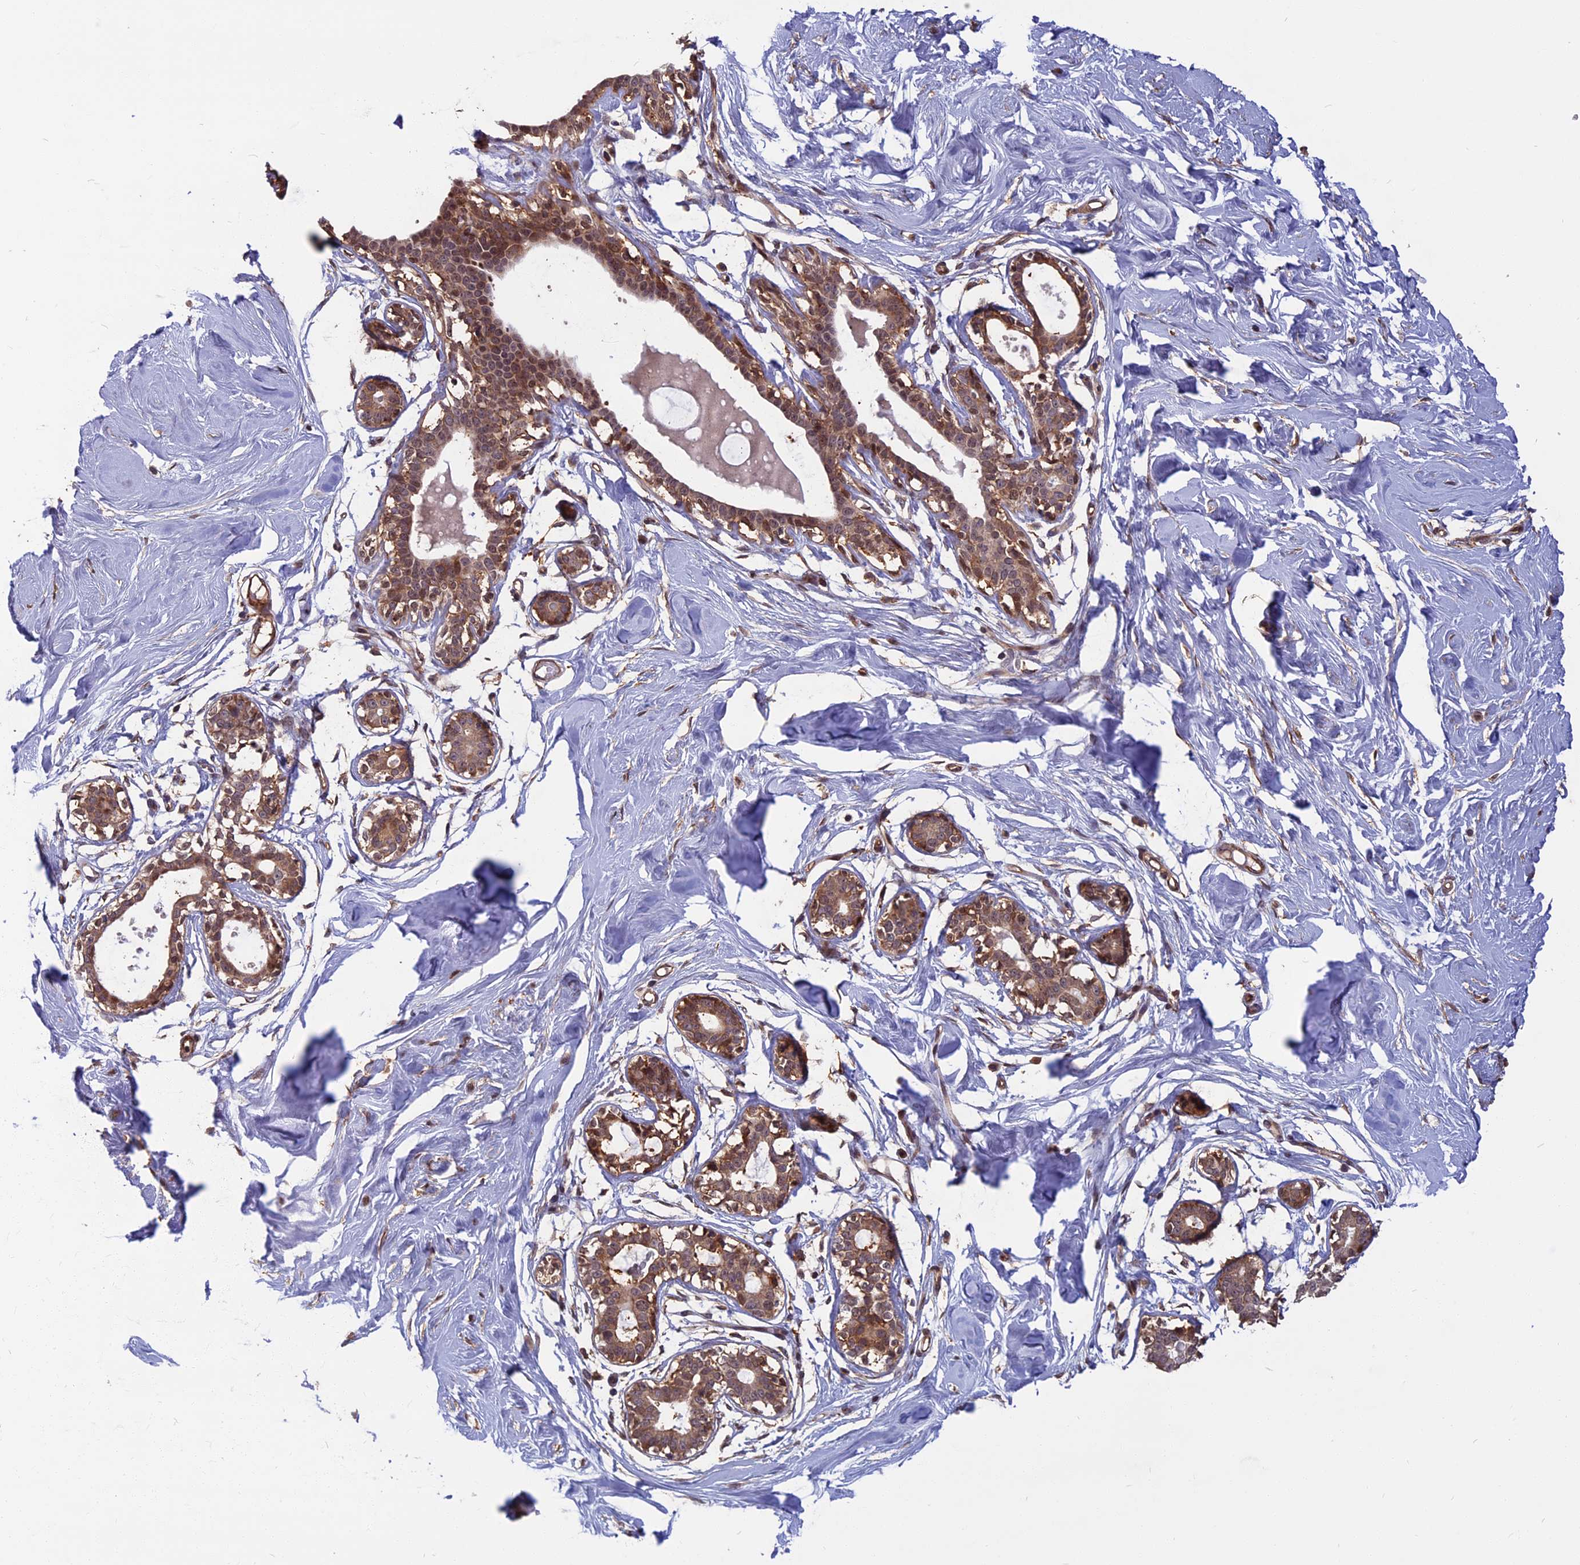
{"staining": {"intensity": "negative", "quantity": "none", "location": "none"}, "tissue": "breast", "cell_type": "Adipocytes", "image_type": "normal", "snomed": [{"axis": "morphology", "description": "Normal tissue, NOS"}, {"axis": "morphology", "description": "Adenoma, NOS"}, {"axis": "topography", "description": "Breast"}], "caption": "Histopathology image shows no significant protein positivity in adipocytes of benign breast. (DAB (3,3'-diaminobenzidine) immunohistochemistry visualized using brightfield microscopy, high magnification).", "gene": "SPG11", "patient": {"sex": "female", "age": 23}}